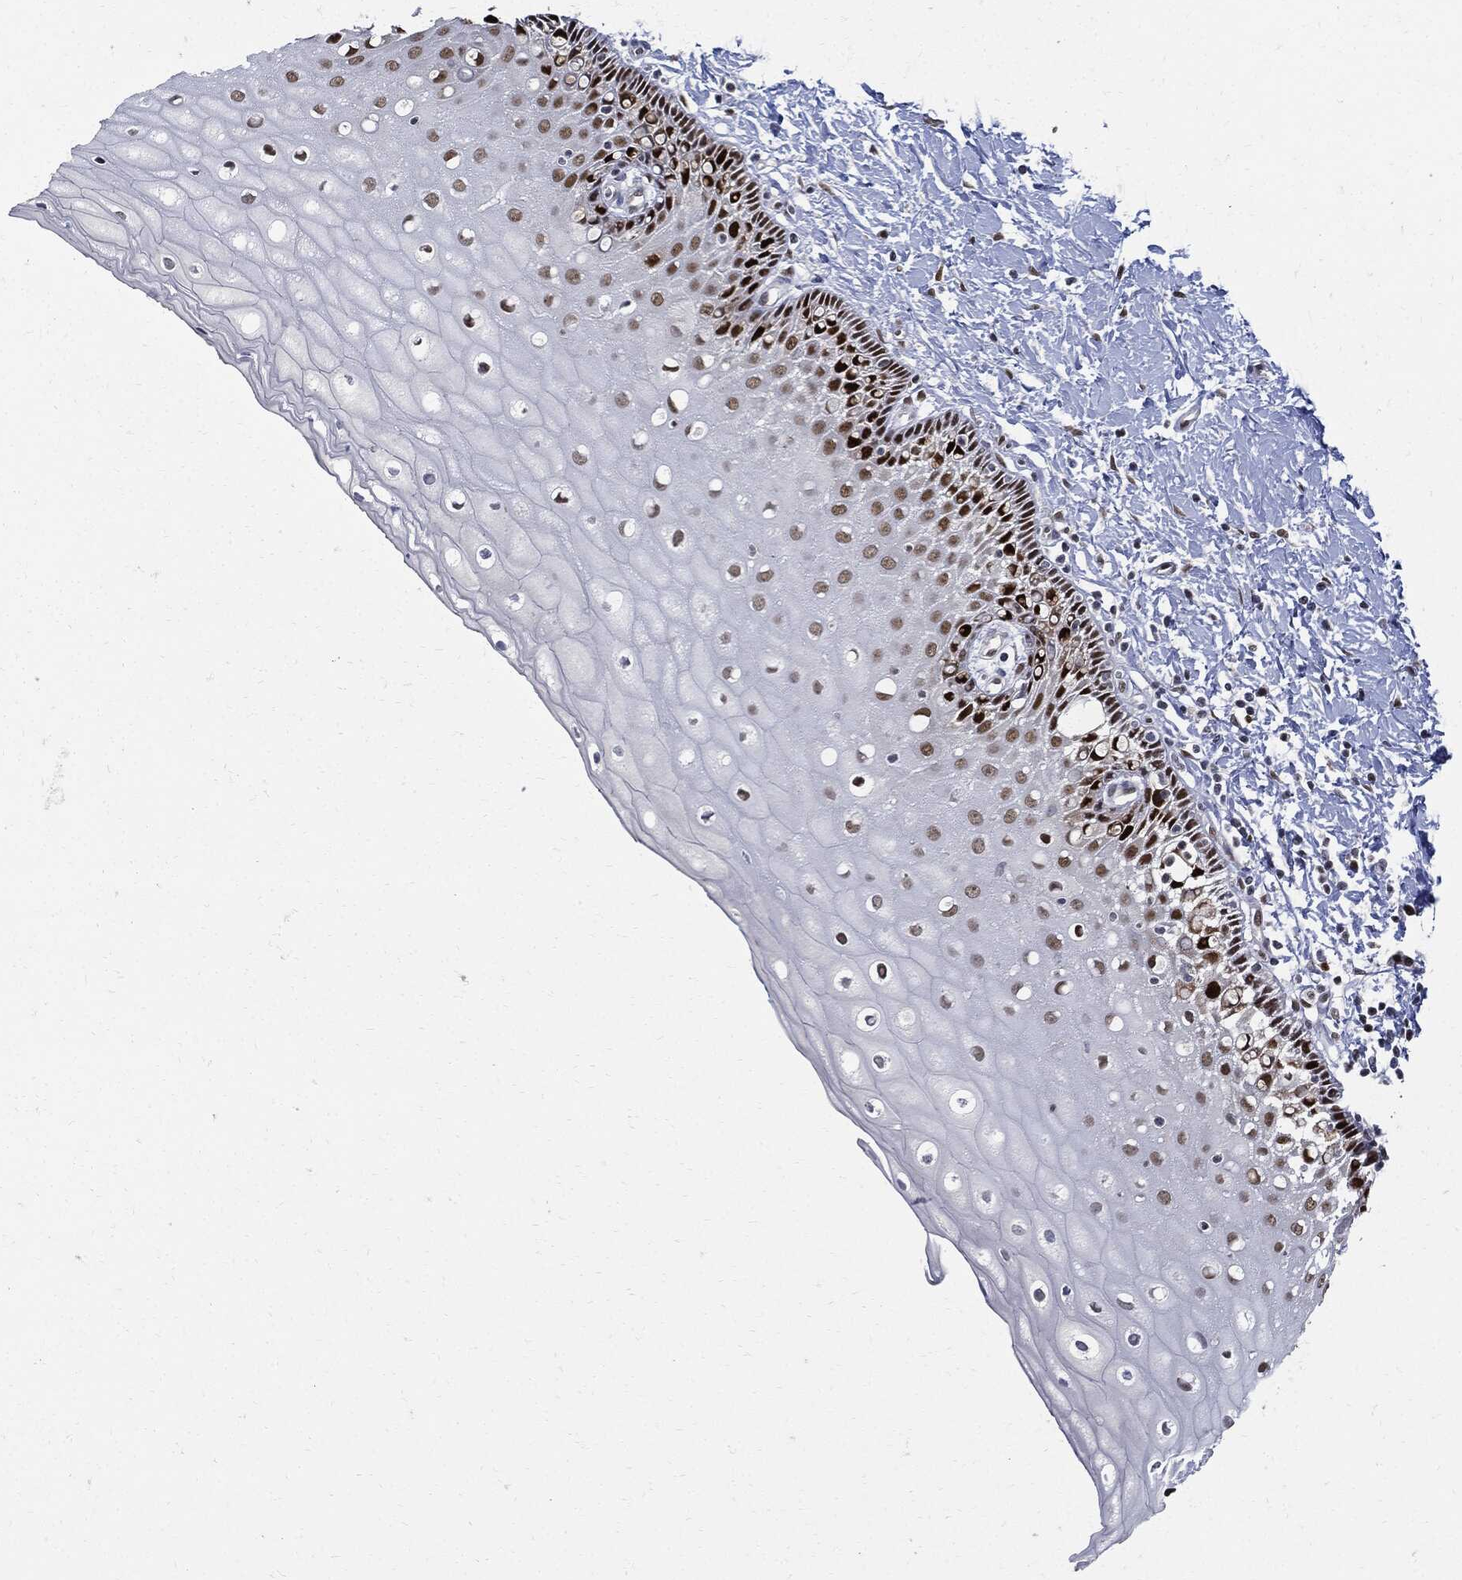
{"staining": {"intensity": "negative", "quantity": "none", "location": "none"}, "tissue": "cervix", "cell_type": "Glandular cells", "image_type": "normal", "snomed": [{"axis": "morphology", "description": "Normal tissue, NOS"}, {"axis": "topography", "description": "Cervix"}], "caption": "A micrograph of cervix stained for a protein demonstrates no brown staining in glandular cells. Brightfield microscopy of IHC stained with DAB (brown) and hematoxylin (blue), captured at high magnification.", "gene": "PCNA", "patient": {"sex": "female", "age": 37}}